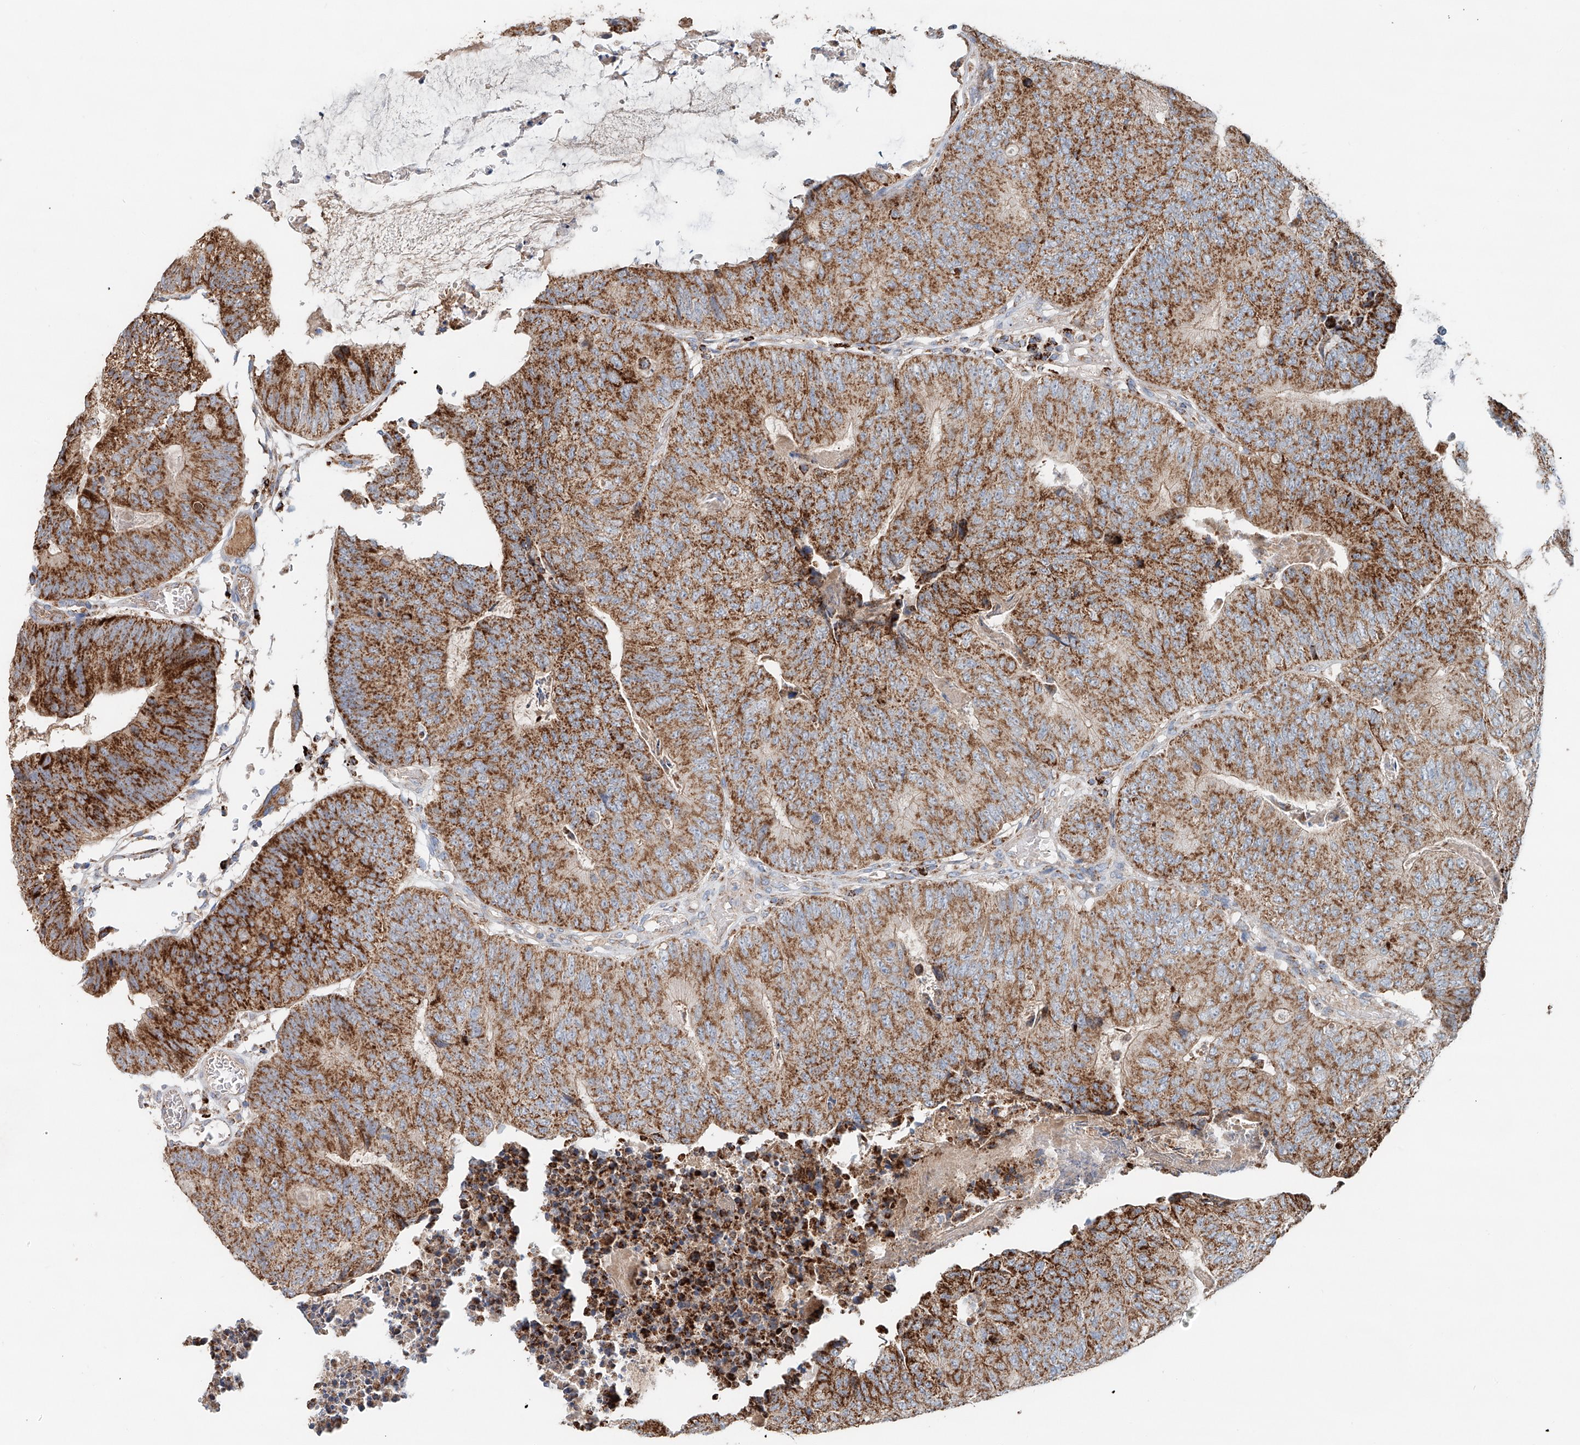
{"staining": {"intensity": "moderate", "quantity": ">75%", "location": "cytoplasmic/membranous"}, "tissue": "colorectal cancer", "cell_type": "Tumor cells", "image_type": "cancer", "snomed": [{"axis": "morphology", "description": "Adenocarcinoma, NOS"}, {"axis": "topography", "description": "Colon"}], "caption": "Protein staining by immunohistochemistry (IHC) demonstrates moderate cytoplasmic/membranous staining in about >75% of tumor cells in colorectal cancer (adenocarcinoma).", "gene": "CARD10", "patient": {"sex": "female", "age": 67}}